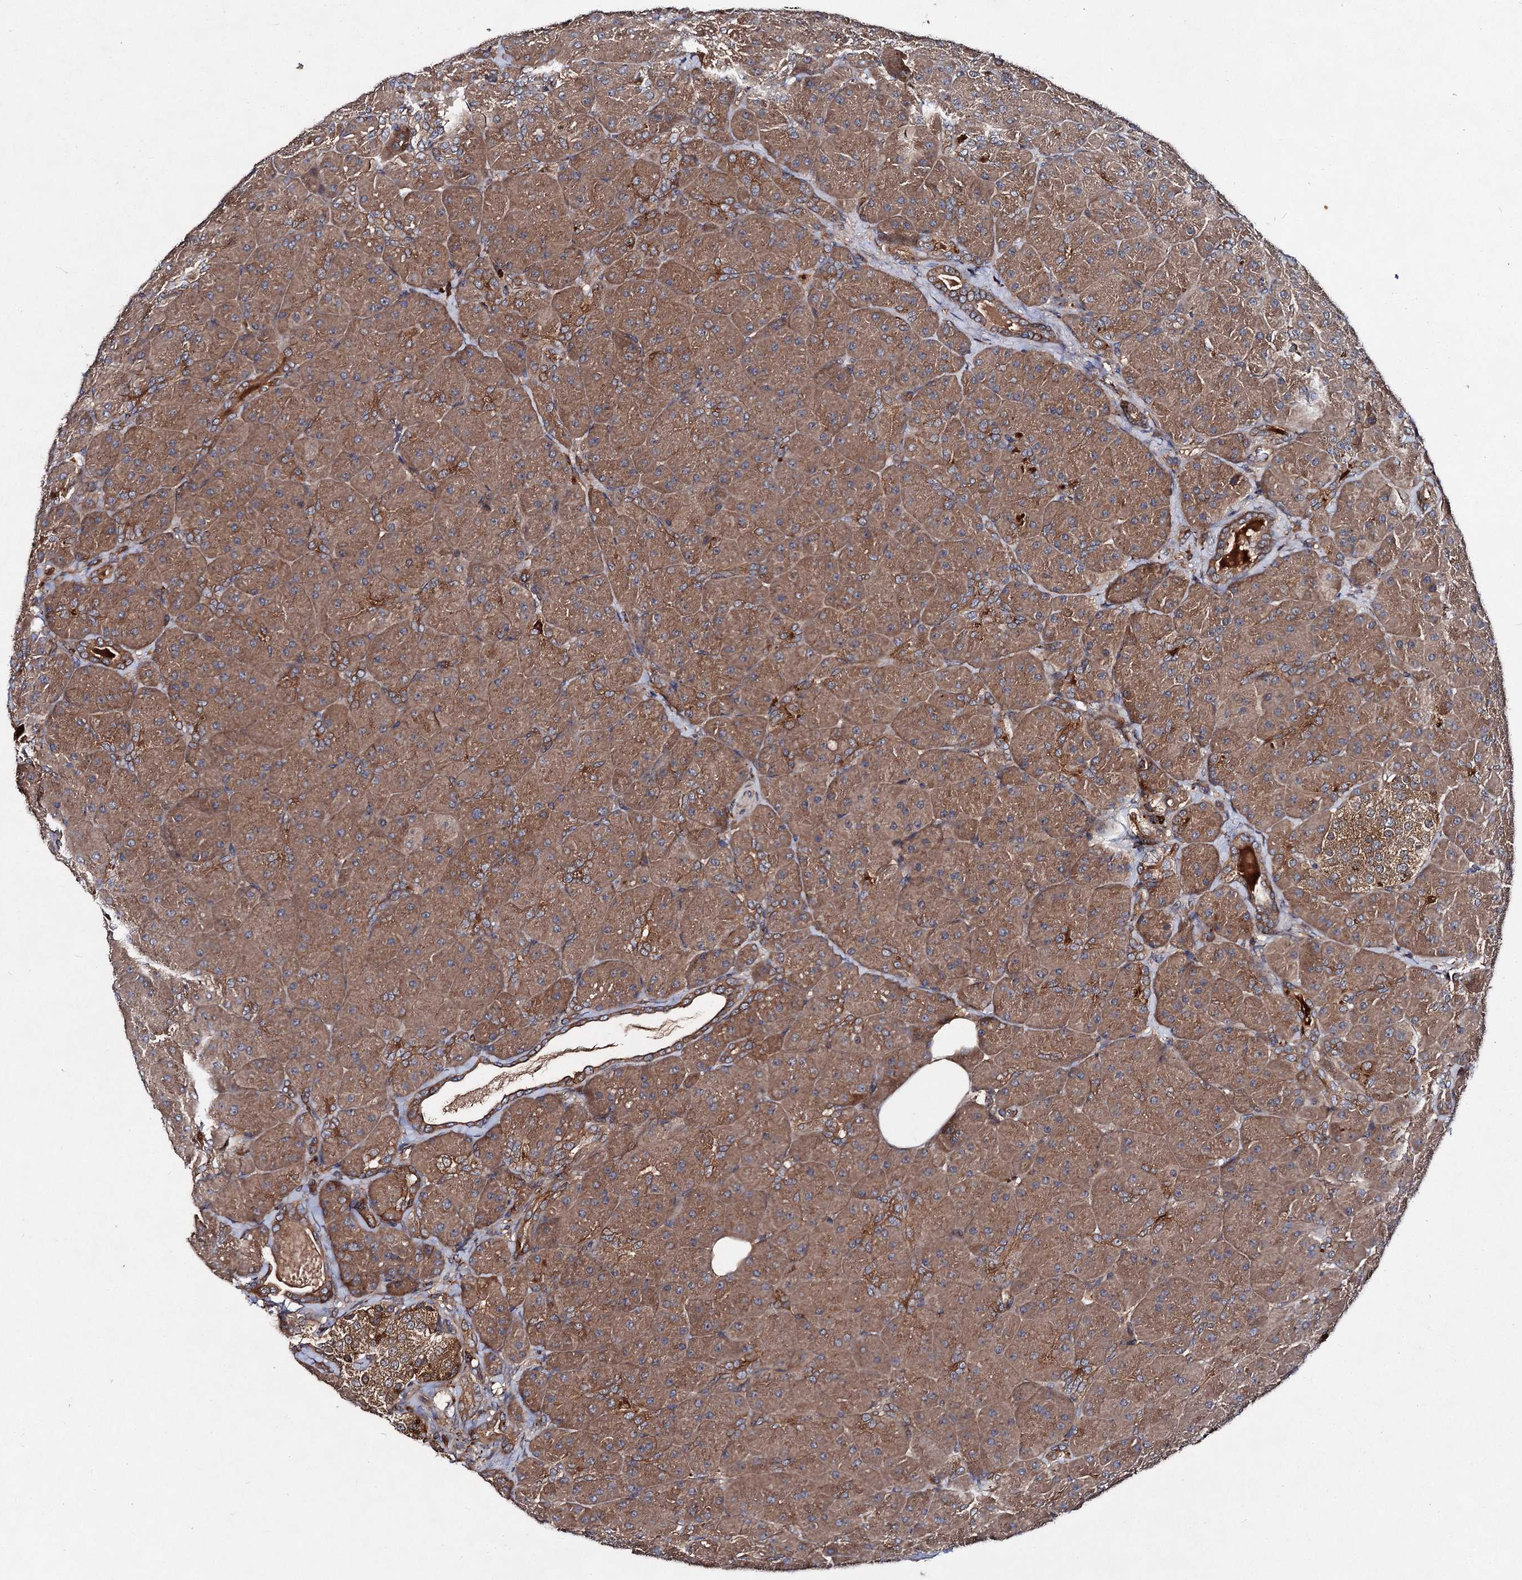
{"staining": {"intensity": "moderate", "quantity": ">75%", "location": "cytoplasmic/membranous"}, "tissue": "pancreas", "cell_type": "Exocrine glandular cells", "image_type": "normal", "snomed": [{"axis": "morphology", "description": "Normal tissue, NOS"}, {"axis": "topography", "description": "Pancreas"}], "caption": "IHC staining of normal pancreas, which shows medium levels of moderate cytoplasmic/membranous staining in about >75% of exocrine glandular cells indicating moderate cytoplasmic/membranous protein staining. The staining was performed using DAB (3,3'-diaminobenzidine) (brown) for protein detection and nuclei were counterstained in hematoxylin (blue).", "gene": "VPS29", "patient": {"sex": "male", "age": 66}}